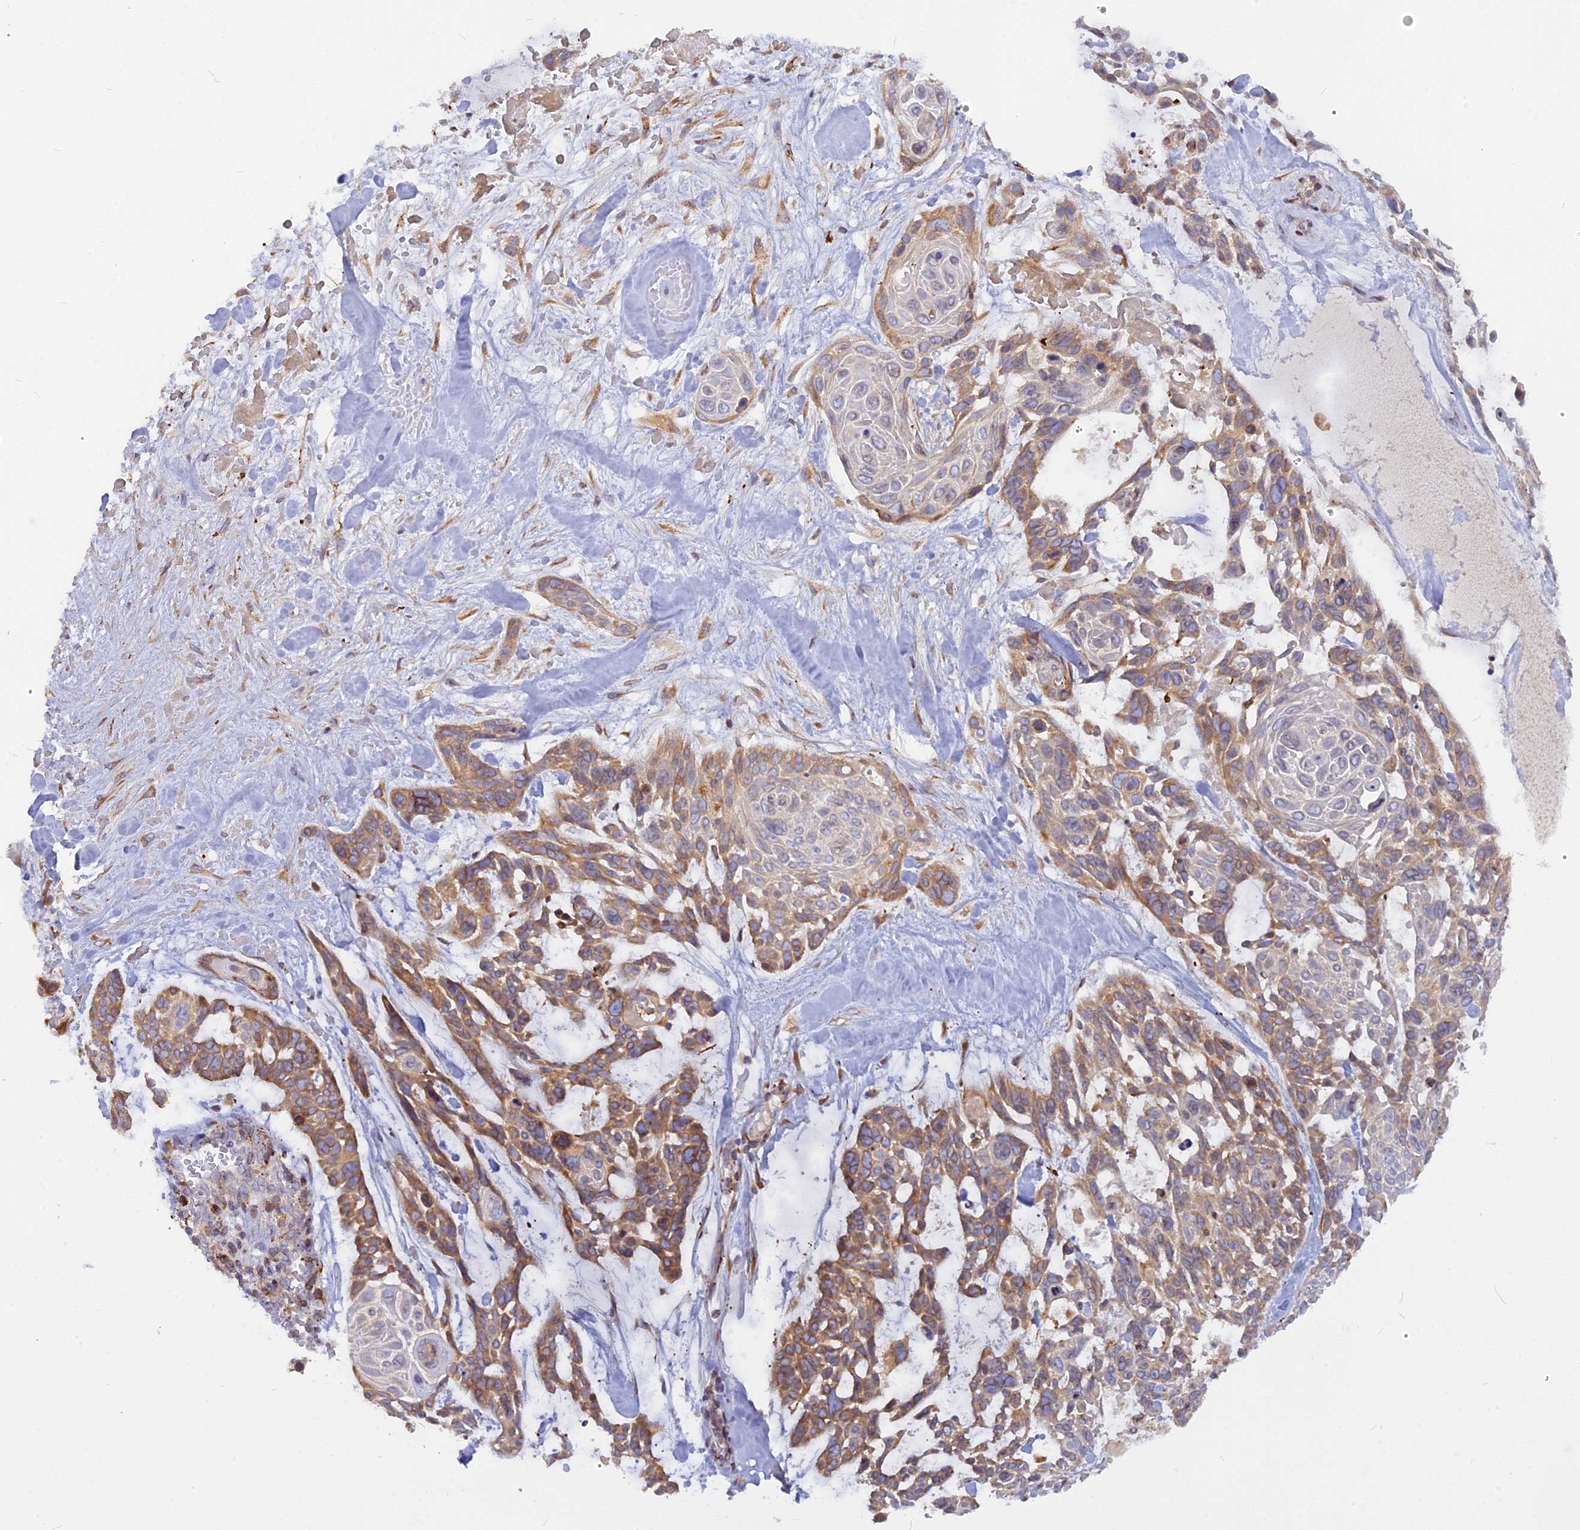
{"staining": {"intensity": "moderate", "quantity": ">75%", "location": "cytoplasmic/membranous"}, "tissue": "skin cancer", "cell_type": "Tumor cells", "image_type": "cancer", "snomed": [{"axis": "morphology", "description": "Basal cell carcinoma"}, {"axis": "topography", "description": "Skin"}], "caption": "Skin cancer (basal cell carcinoma) stained for a protein (brown) shows moderate cytoplasmic/membranous positive staining in about >75% of tumor cells.", "gene": "TLCD1", "patient": {"sex": "male", "age": 88}}